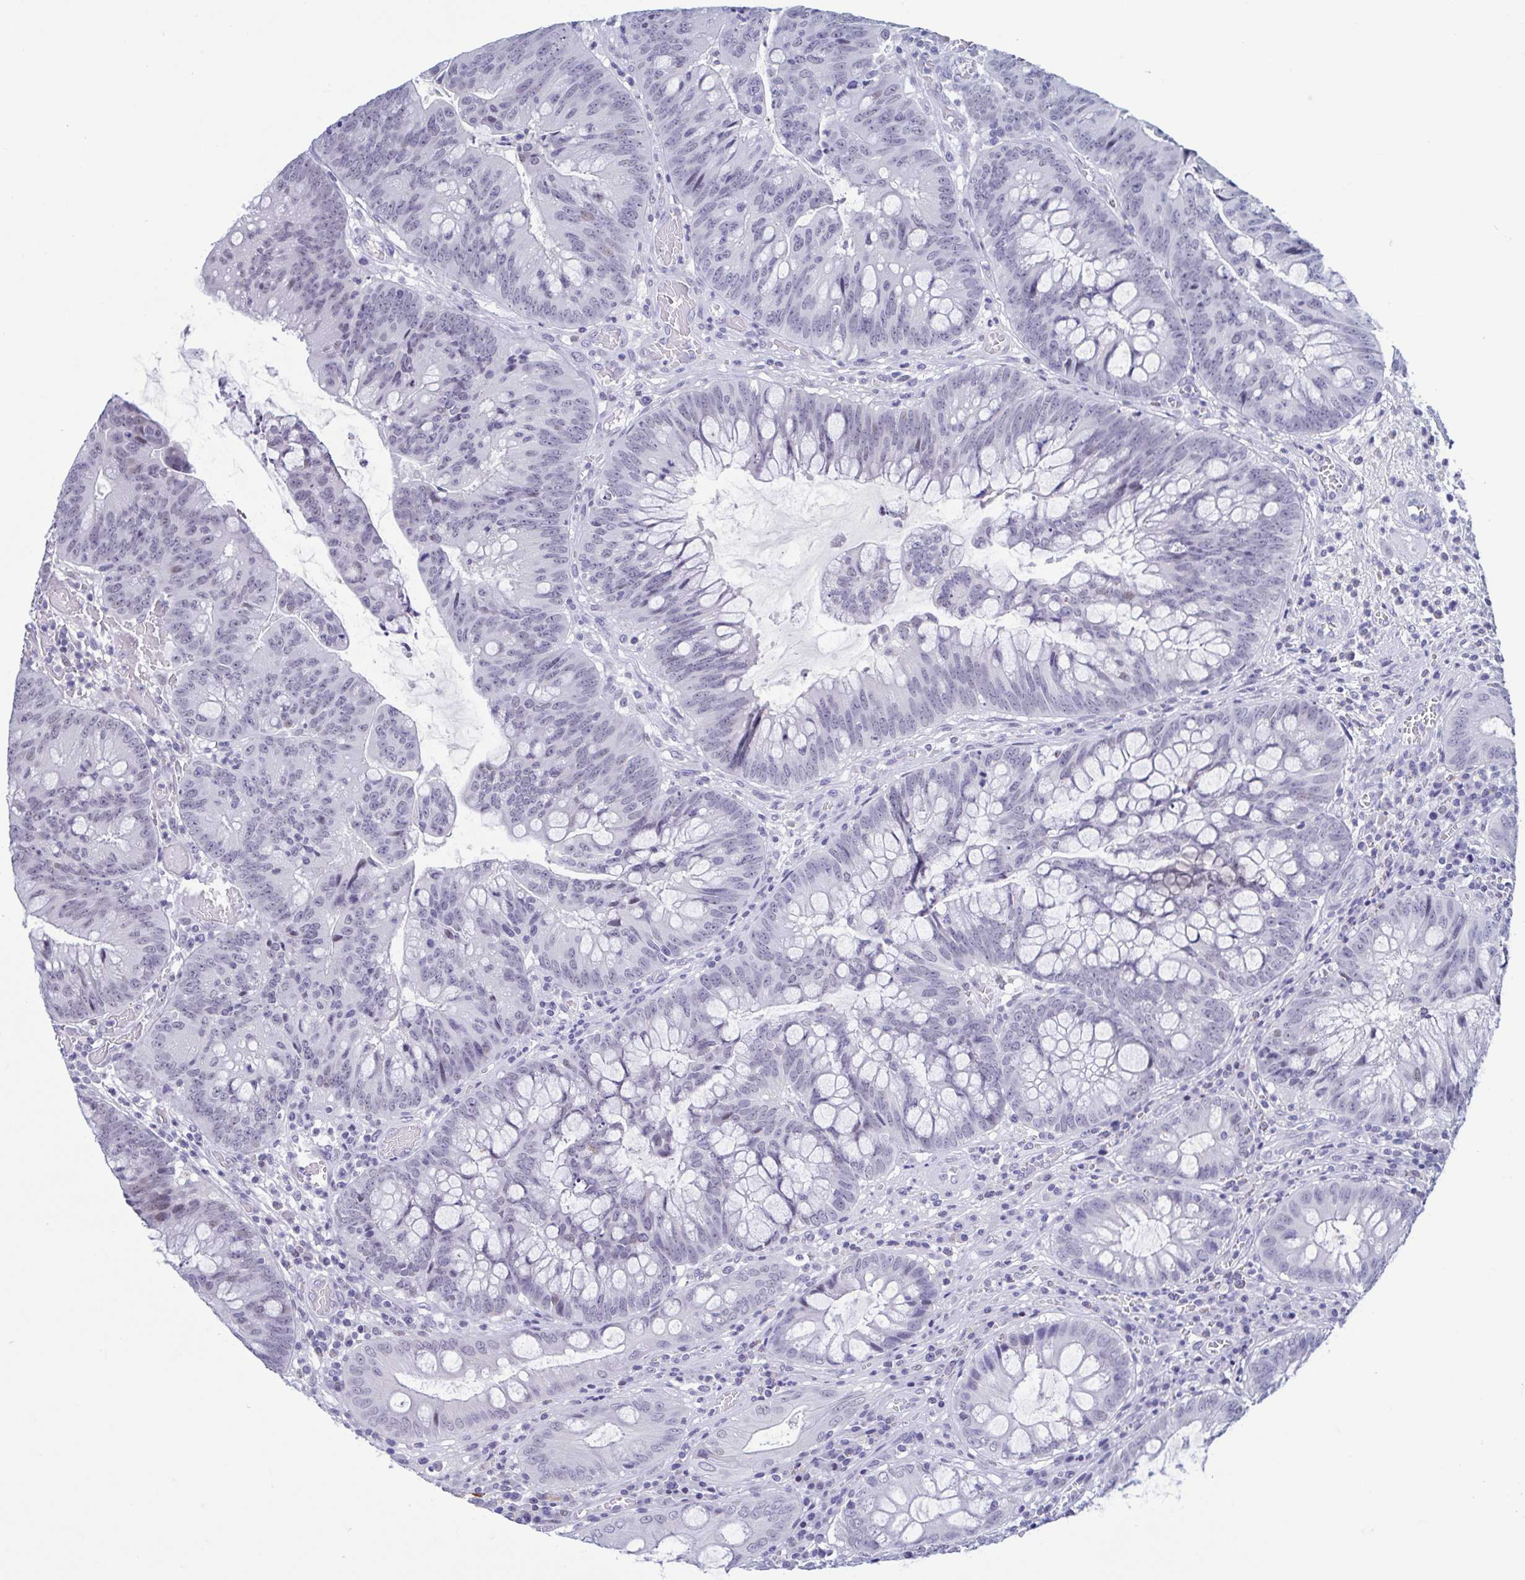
{"staining": {"intensity": "weak", "quantity": "<25%", "location": "nuclear"}, "tissue": "colorectal cancer", "cell_type": "Tumor cells", "image_type": "cancer", "snomed": [{"axis": "morphology", "description": "Adenocarcinoma, NOS"}, {"axis": "topography", "description": "Colon"}], "caption": "Colorectal cancer (adenocarcinoma) stained for a protein using IHC reveals no staining tumor cells.", "gene": "PERM1", "patient": {"sex": "male", "age": 62}}